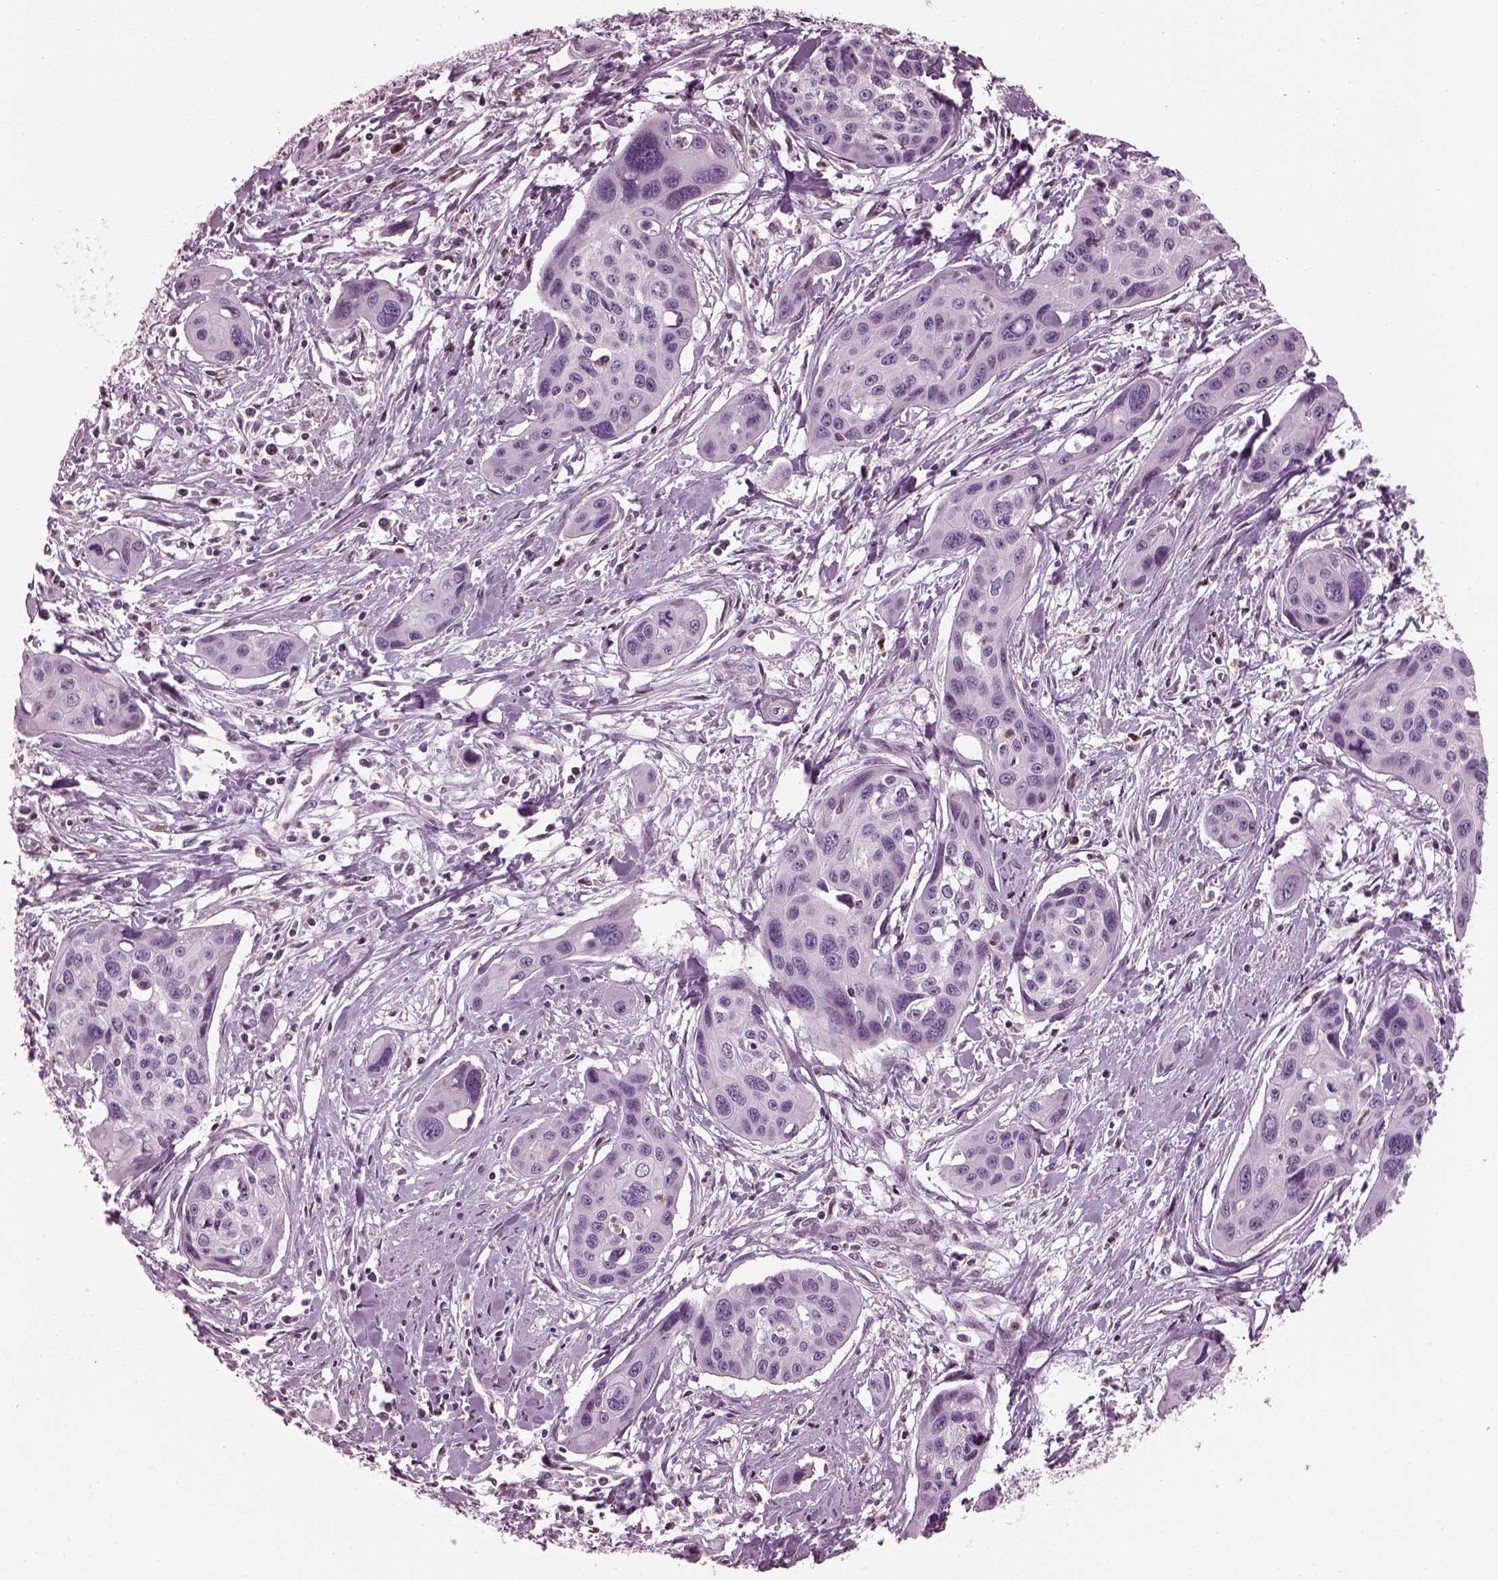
{"staining": {"intensity": "negative", "quantity": "none", "location": "none"}, "tissue": "cervical cancer", "cell_type": "Tumor cells", "image_type": "cancer", "snomed": [{"axis": "morphology", "description": "Squamous cell carcinoma, NOS"}, {"axis": "topography", "description": "Cervix"}], "caption": "Cervical cancer (squamous cell carcinoma) was stained to show a protein in brown. There is no significant expression in tumor cells. Brightfield microscopy of IHC stained with DAB (brown) and hematoxylin (blue), captured at high magnification.", "gene": "BFSP1", "patient": {"sex": "female", "age": 31}}